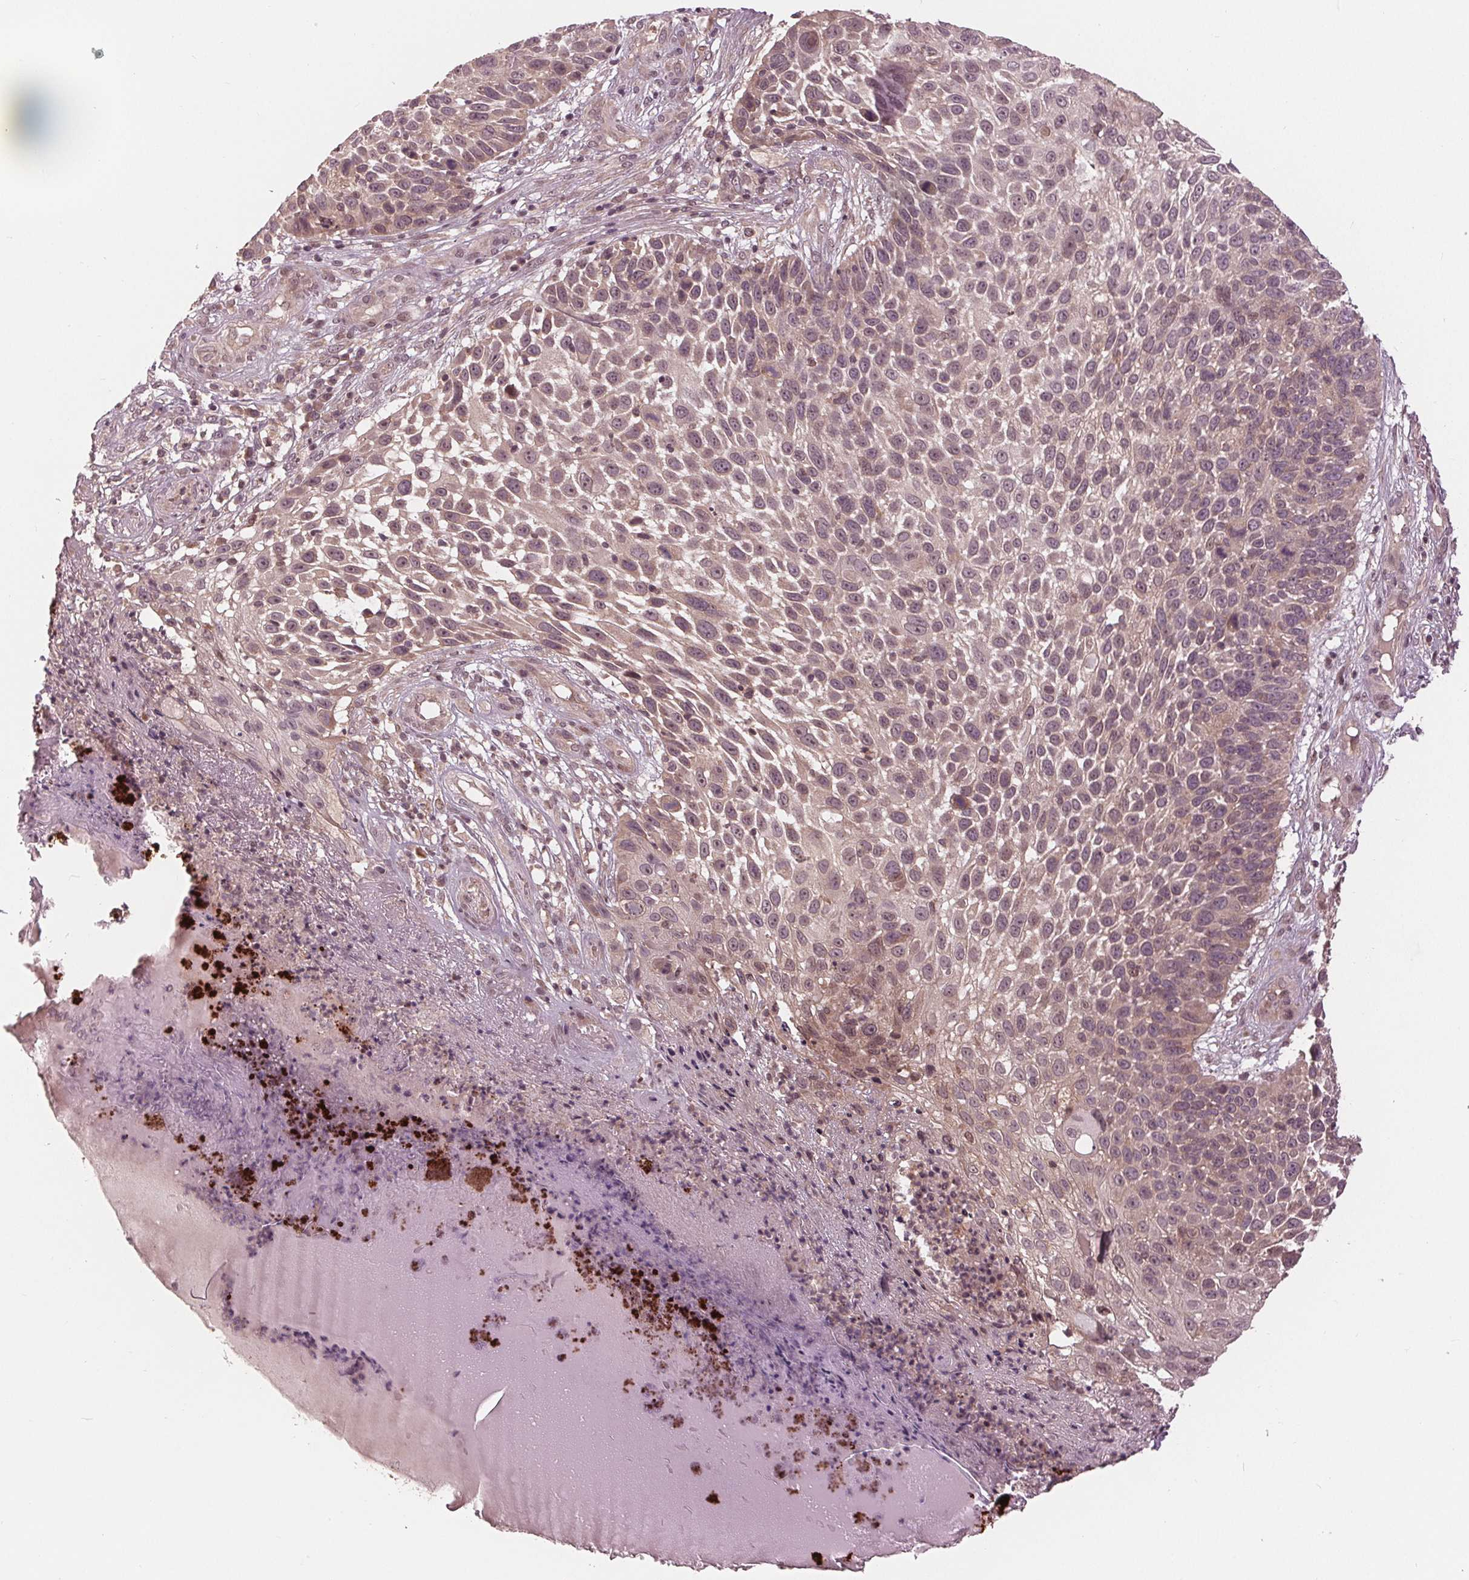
{"staining": {"intensity": "weak", "quantity": "25%-75%", "location": "cytoplasmic/membranous,nuclear"}, "tissue": "skin cancer", "cell_type": "Tumor cells", "image_type": "cancer", "snomed": [{"axis": "morphology", "description": "Squamous cell carcinoma, NOS"}, {"axis": "topography", "description": "Skin"}], "caption": "A photomicrograph of human squamous cell carcinoma (skin) stained for a protein reveals weak cytoplasmic/membranous and nuclear brown staining in tumor cells.", "gene": "ZNF471", "patient": {"sex": "male", "age": 92}}